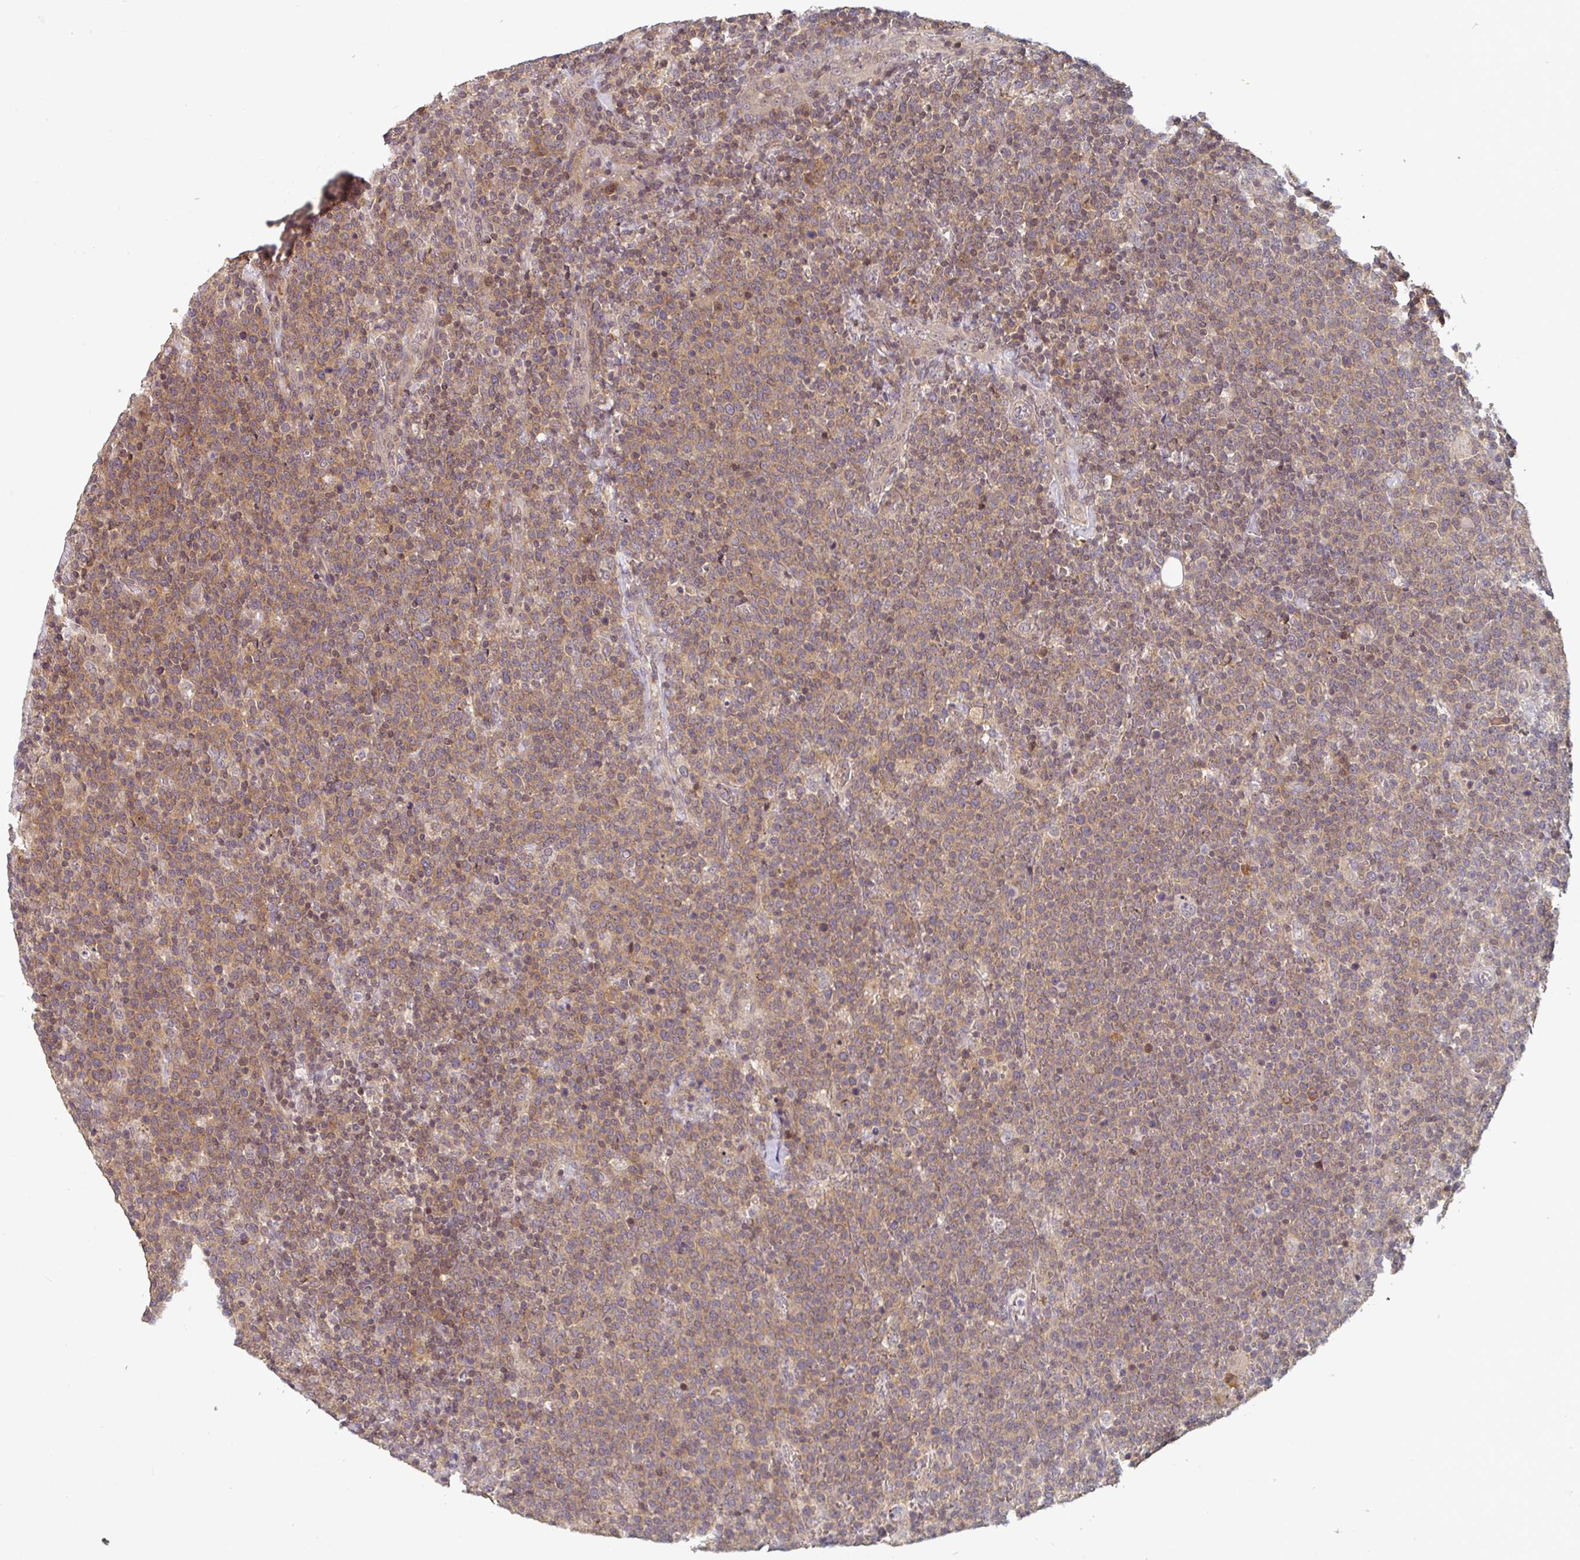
{"staining": {"intensity": "moderate", "quantity": ">75%", "location": "cytoplasmic/membranous"}, "tissue": "lymphoma", "cell_type": "Tumor cells", "image_type": "cancer", "snomed": [{"axis": "morphology", "description": "Malignant lymphoma, non-Hodgkin's type, High grade"}, {"axis": "topography", "description": "Lymph node"}], "caption": "Immunohistochemistry (IHC) micrograph of human malignant lymphoma, non-Hodgkin's type (high-grade) stained for a protein (brown), which demonstrates medium levels of moderate cytoplasmic/membranous positivity in approximately >75% of tumor cells.", "gene": "RANGRF", "patient": {"sex": "male", "age": 61}}